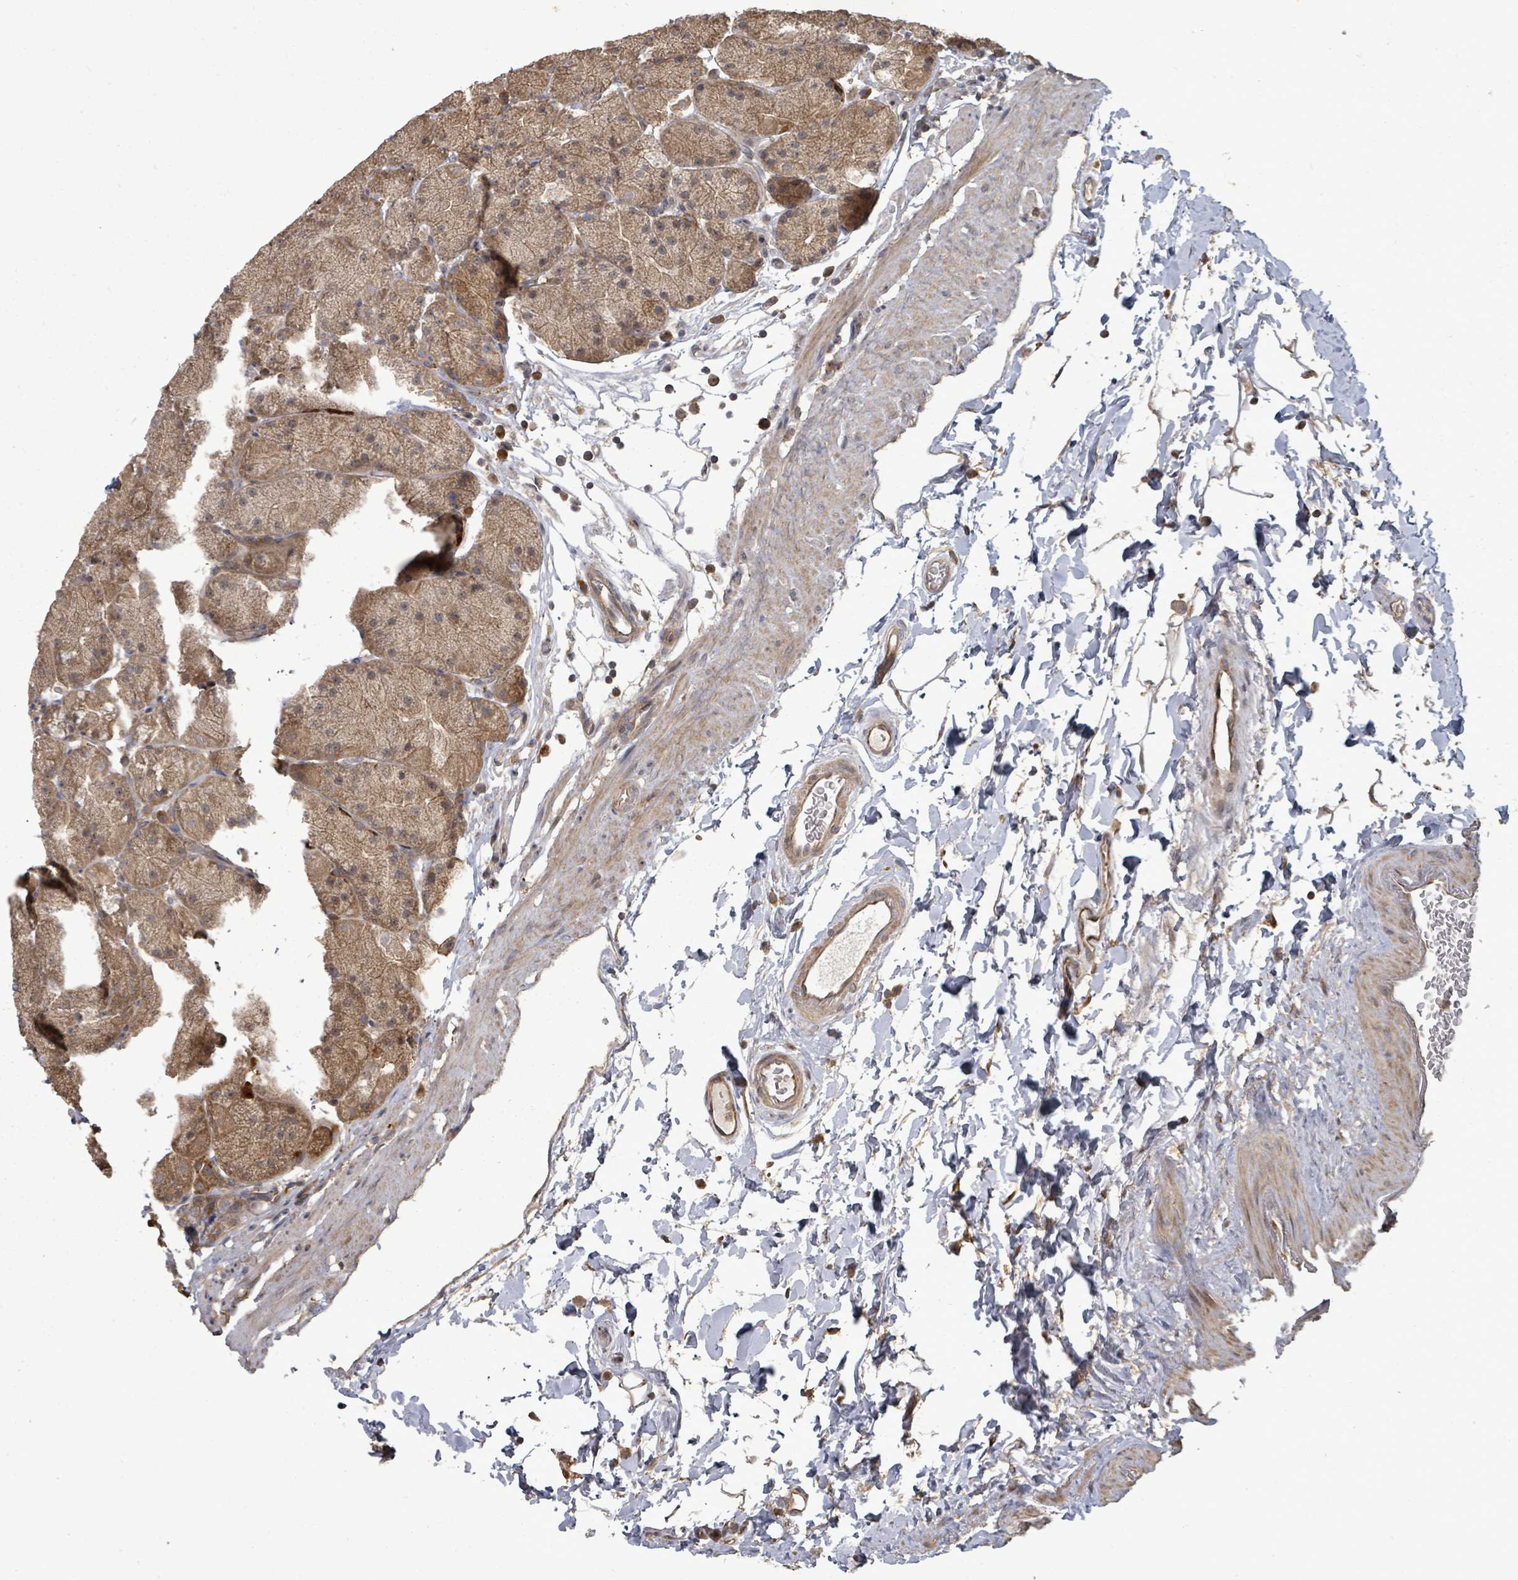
{"staining": {"intensity": "moderate", "quantity": ">75%", "location": "cytoplasmic/membranous"}, "tissue": "stomach", "cell_type": "Glandular cells", "image_type": "normal", "snomed": [{"axis": "morphology", "description": "Normal tissue, NOS"}, {"axis": "topography", "description": "Stomach, upper"}, {"axis": "topography", "description": "Stomach, lower"}], "caption": "DAB (3,3'-diaminobenzidine) immunohistochemical staining of unremarkable stomach demonstrates moderate cytoplasmic/membranous protein expression in about >75% of glandular cells.", "gene": "EIF3CL", "patient": {"sex": "male", "age": 67}}